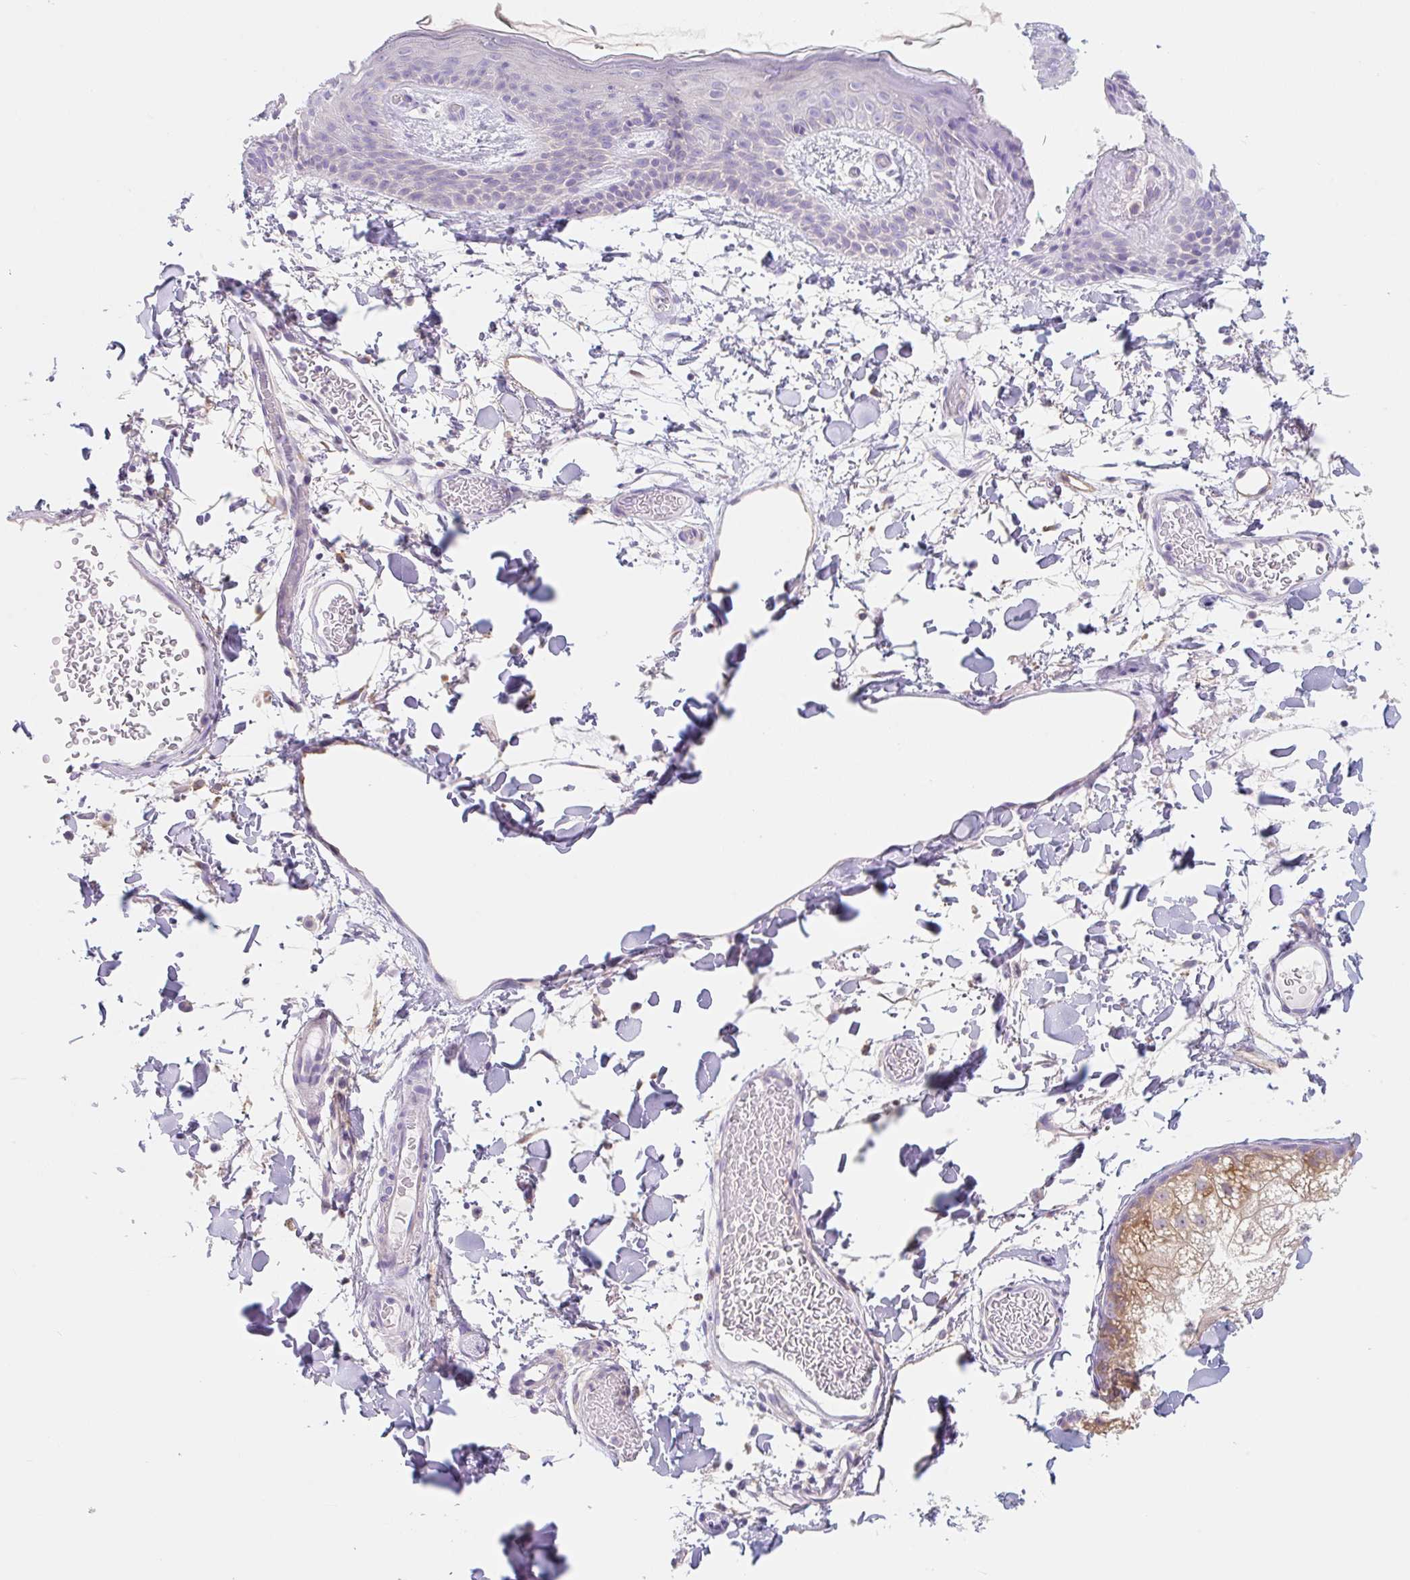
{"staining": {"intensity": "negative", "quantity": "none", "location": "none"}, "tissue": "skin", "cell_type": "Fibroblasts", "image_type": "normal", "snomed": [{"axis": "morphology", "description": "Normal tissue, NOS"}, {"axis": "topography", "description": "Skin"}], "caption": "High power microscopy photomicrograph of an immunohistochemistry photomicrograph of unremarkable skin, revealing no significant positivity in fibroblasts.", "gene": "LYVE1", "patient": {"sex": "male", "age": 79}}